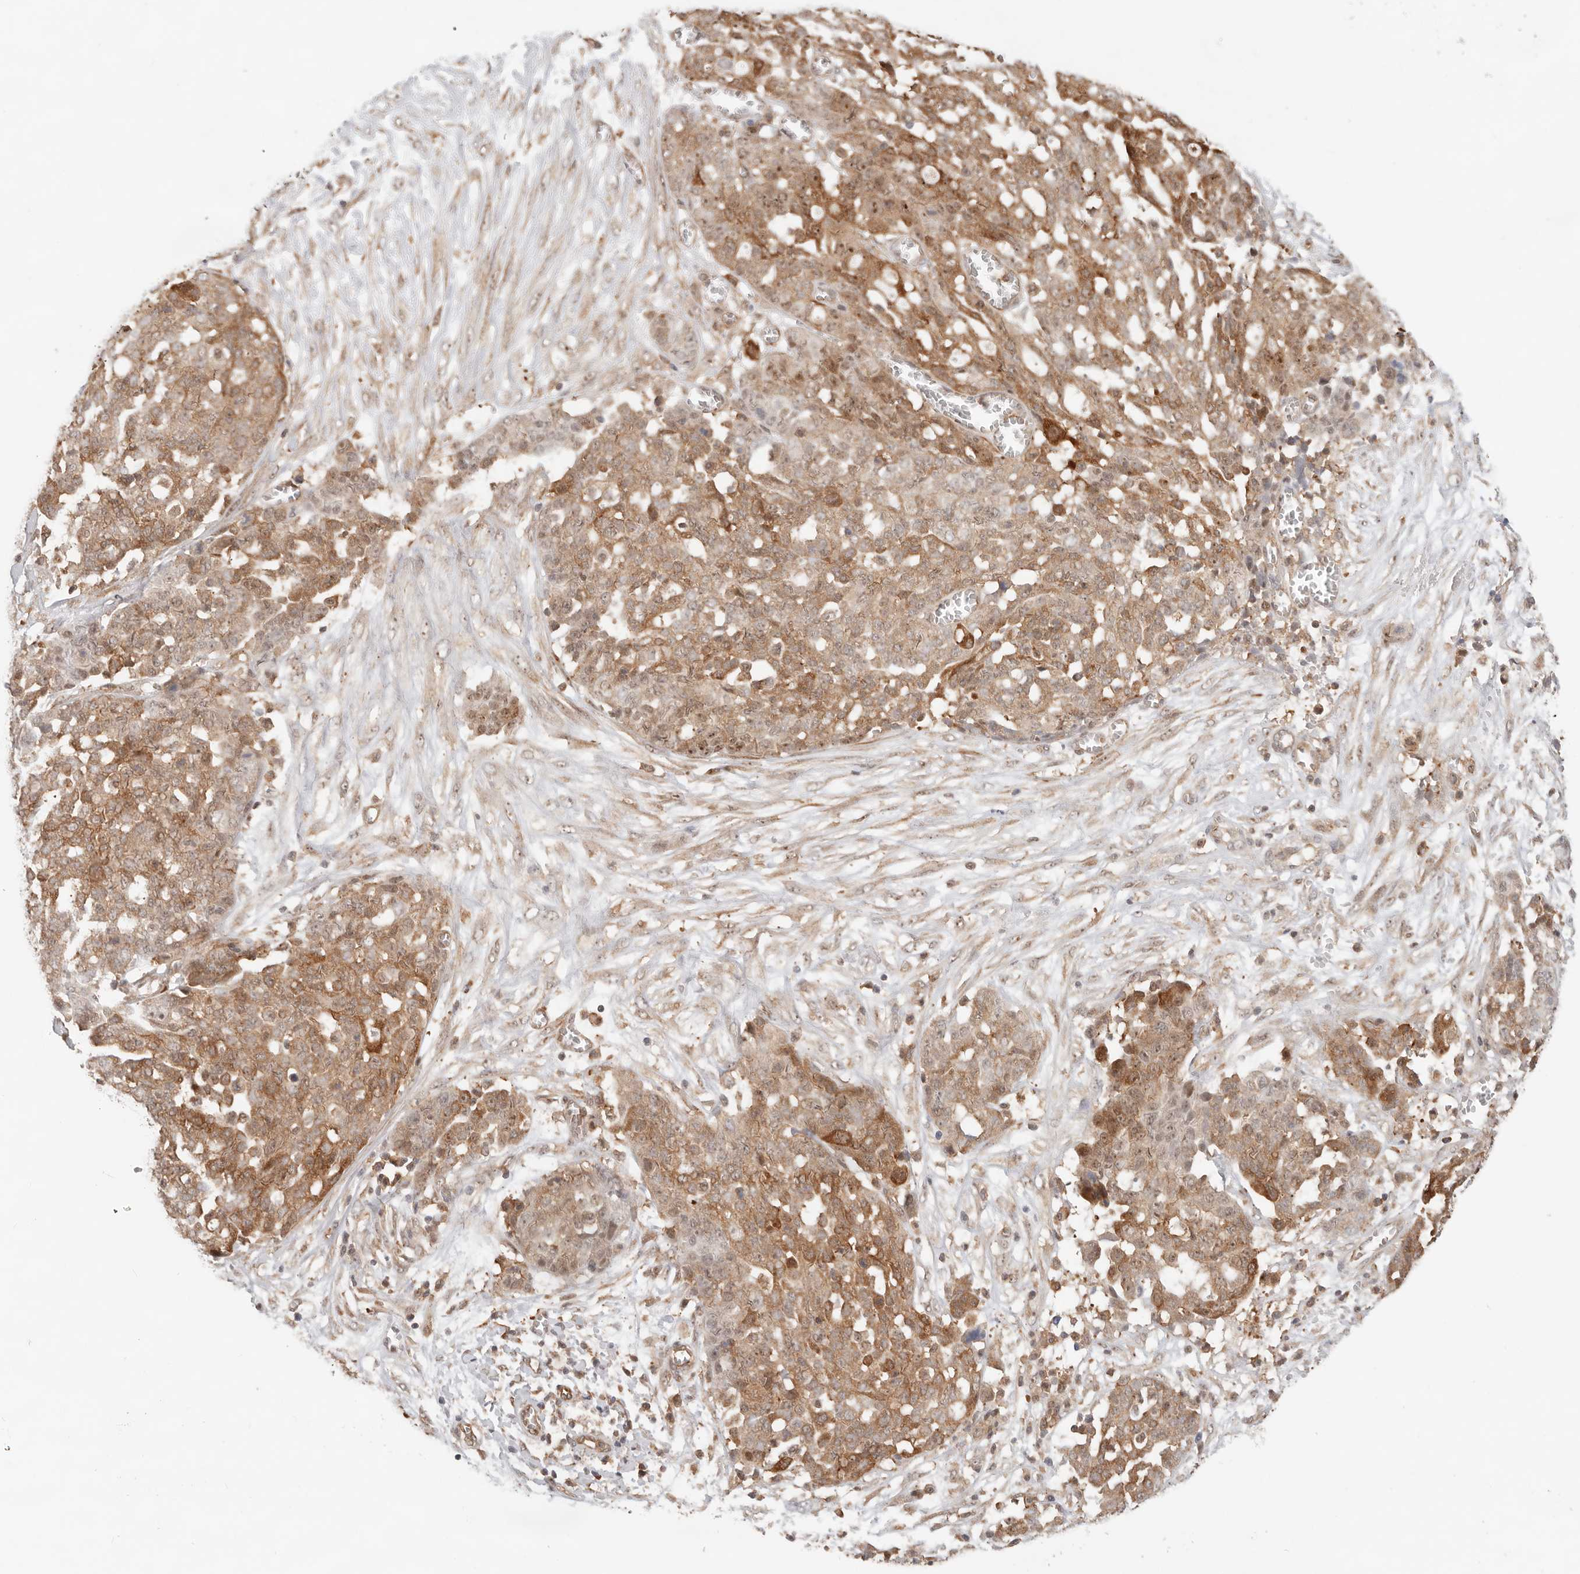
{"staining": {"intensity": "moderate", "quantity": ">75%", "location": "cytoplasmic/membranous,nuclear"}, "tissue": "ovarian cancer", "cell_type": "Tumor cells", "image_type": "cancer", "snomed": [{"axis": "morphology", "description": "Cystadenocarcinoma, serous, NOS"}, {"axis": "topography", "description": "Soft tissue"}, {"axis": "topography", "description": "Ovary"}], "caption": "A histopathology image showing moderate cytoplasmic/membranous and nuclear staining in about >75% of tumor cells in ovarian serous cystadenocarcinoma, as visualized by brown immunohistochemical staining.", "gene": "HEXD", "patient": {"sex": "female", "age": 57}}